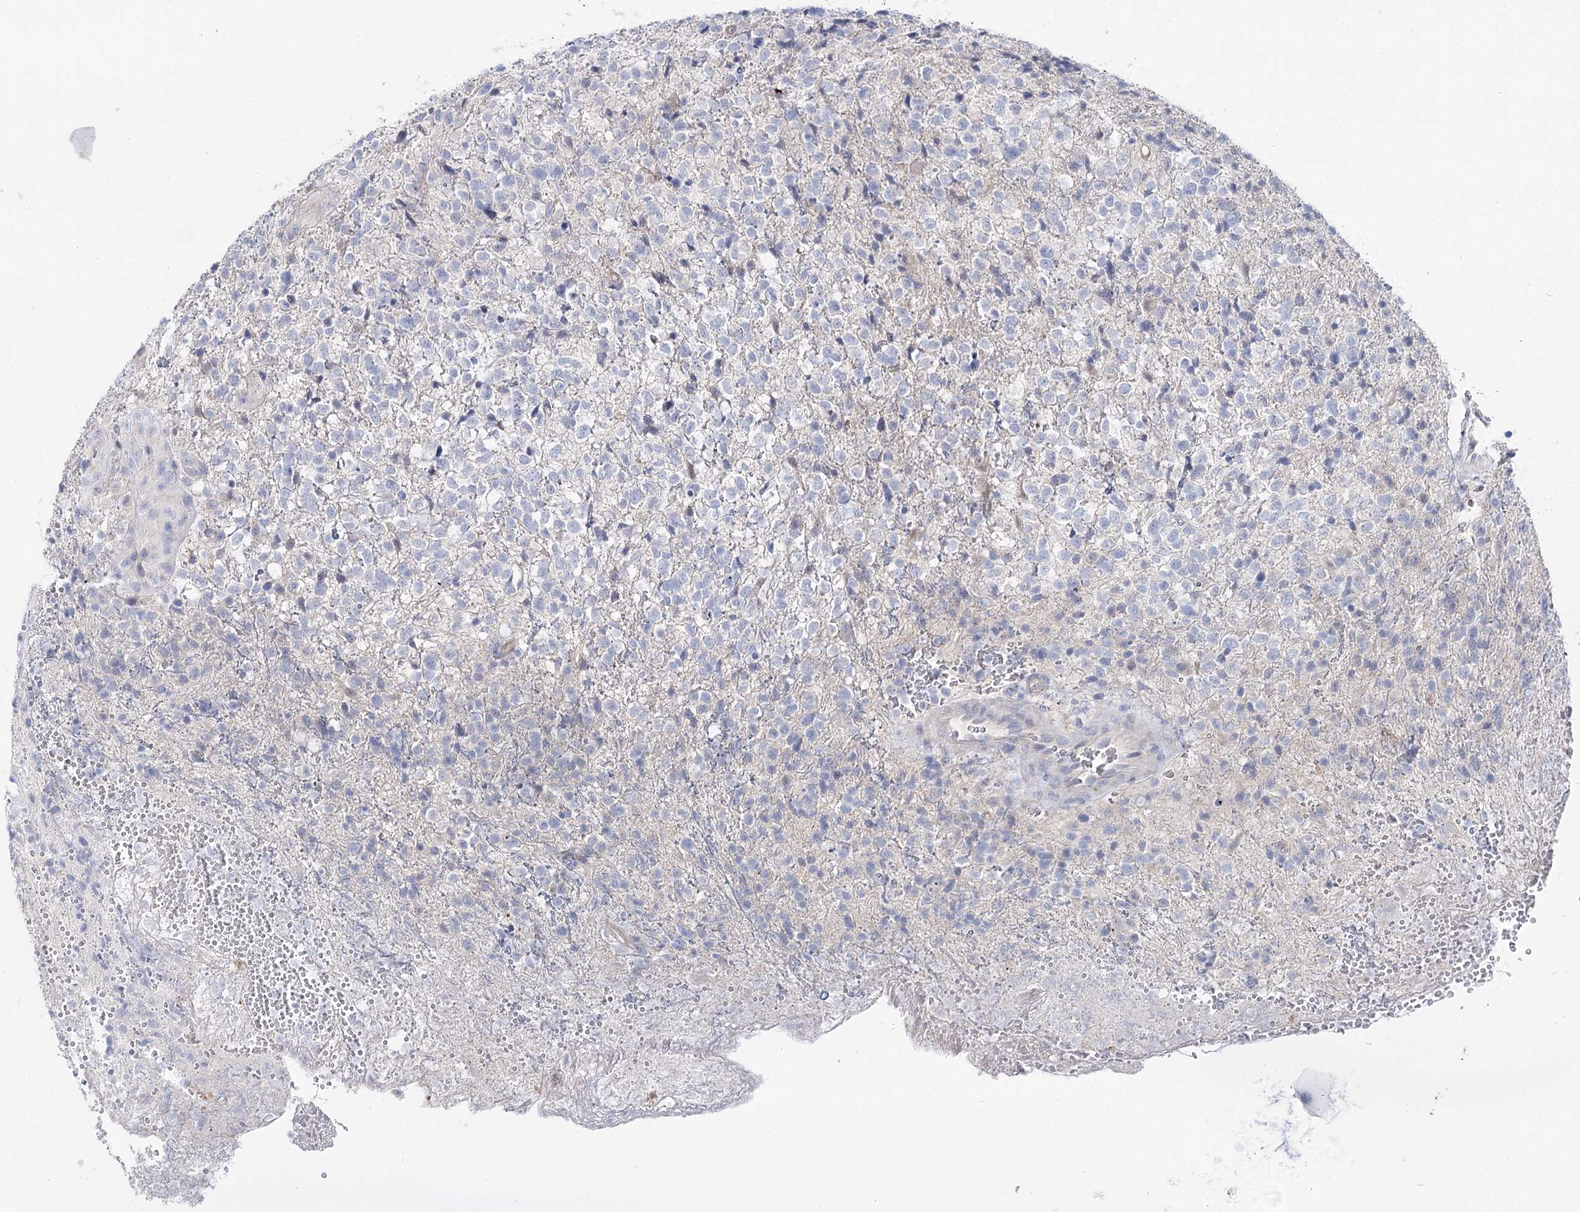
{"staining": {"intensity": "negative", "quantity": "none", "location": "none"}, "tissue": "glioma", "cell_type": "Tumor cells", "image_type": "cancer", "snomed": [{"axis": "morphology", "description": "Glioma, malignant, High grade"}, {"axis": "topography", "description": "Brain"}], "caption": "An IHC photomicrograph of malignant high-grade glioma is shown. There is no staining in tumor cells of malignant high-grade glioma. (DAB immunohistochemistry visualized using brightfield microscopy, high magnification).", "gene": "LRRC14B", "patient": {"sex": "male", "age": 56}}